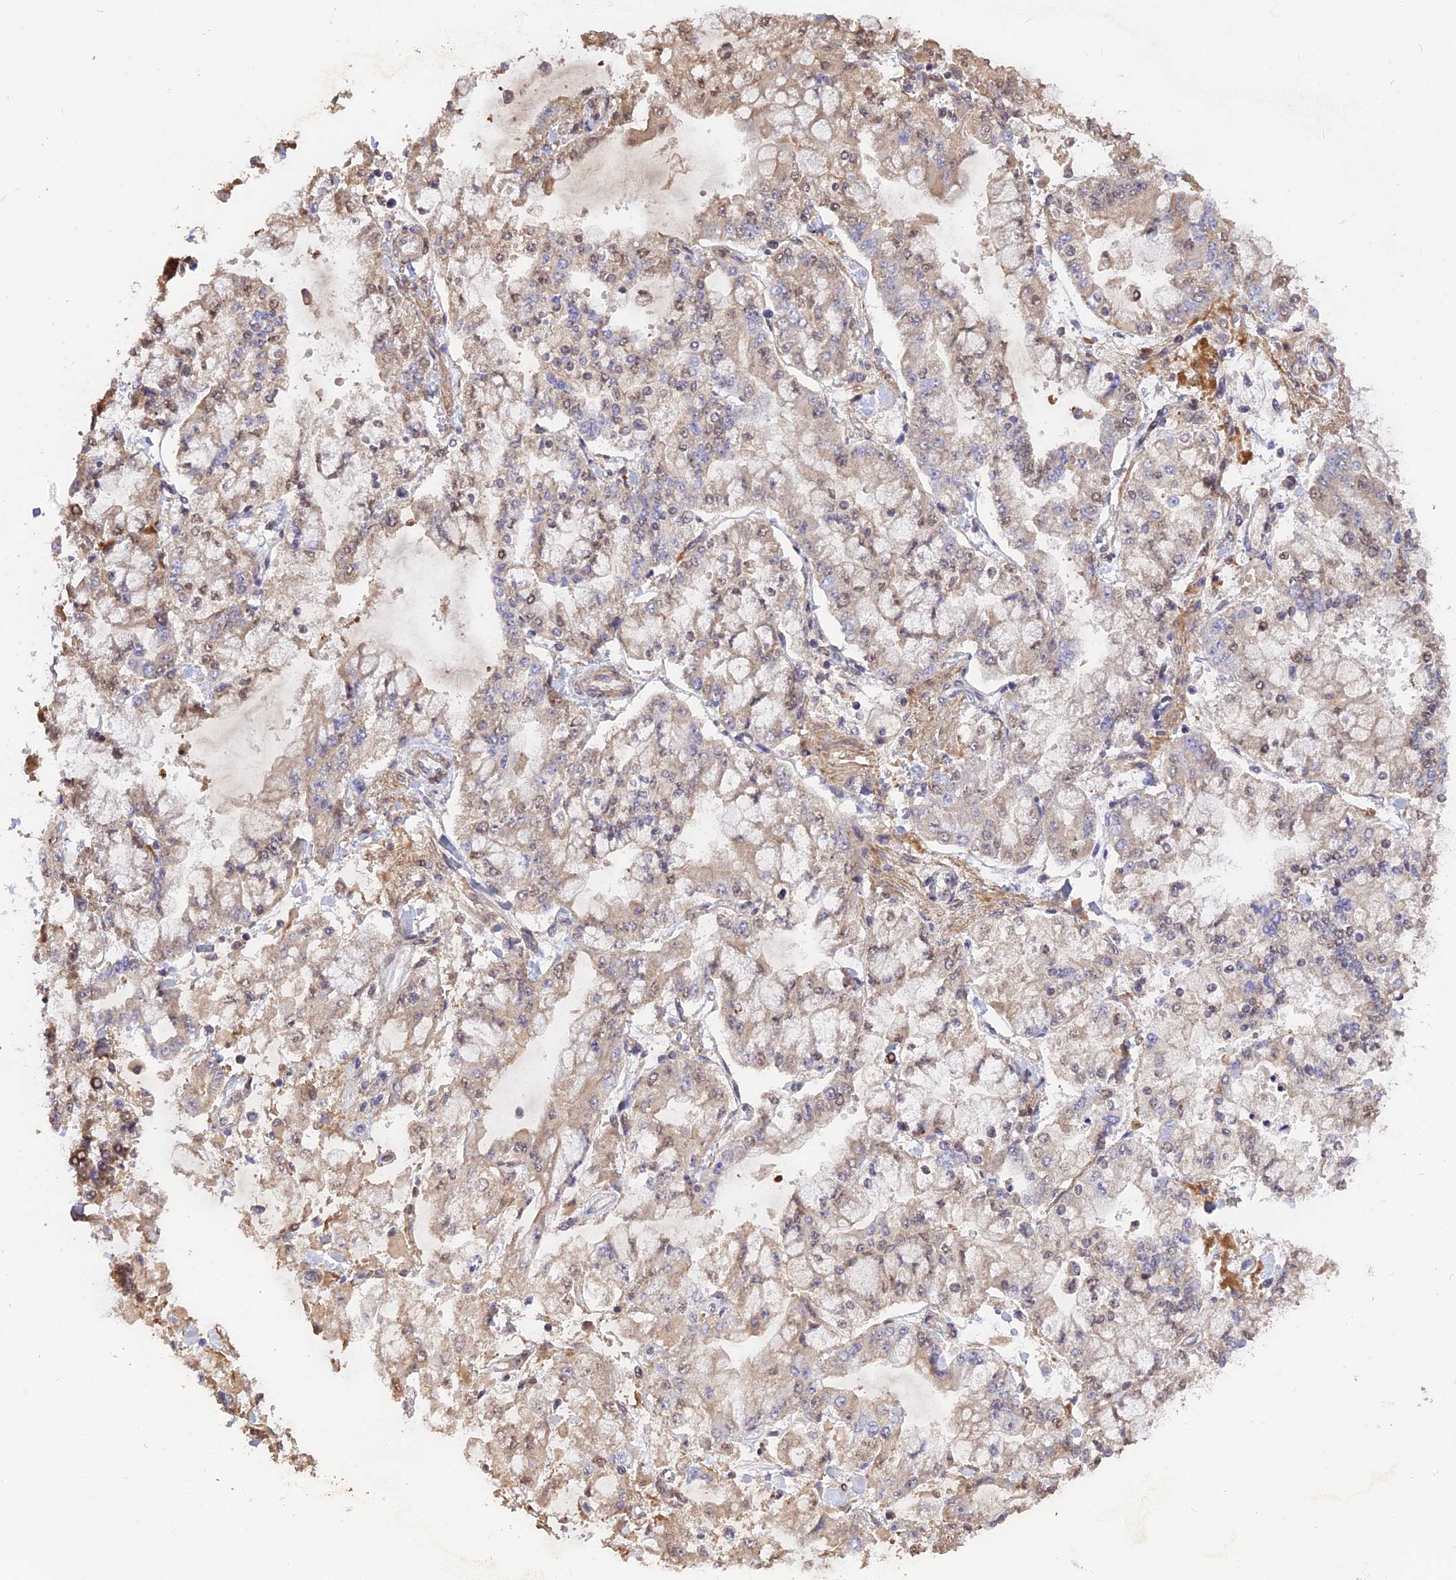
{"staining": {"intensity": "negative", "quantity": "none", "location": "none"}, "tissue": "stomach cancer", "cell_type": "Tumor cells", "image_type": "cancer", "snomed": [{"axis": "morphology", "description": "Normal tissue, NOS"}, {"axis": "morphology", "description": "Adenocarcinoma, NOS"}, {"axis": "topography", "description": "Stomach, upper"}, {"axis": "topography", "description": "Stomach"}], "caption": "IHC of human stomach adenocarcinoma shows no positivity in tumor cells.", "gene": "PZP", "patient": {"sex": "male", "age": 76}}